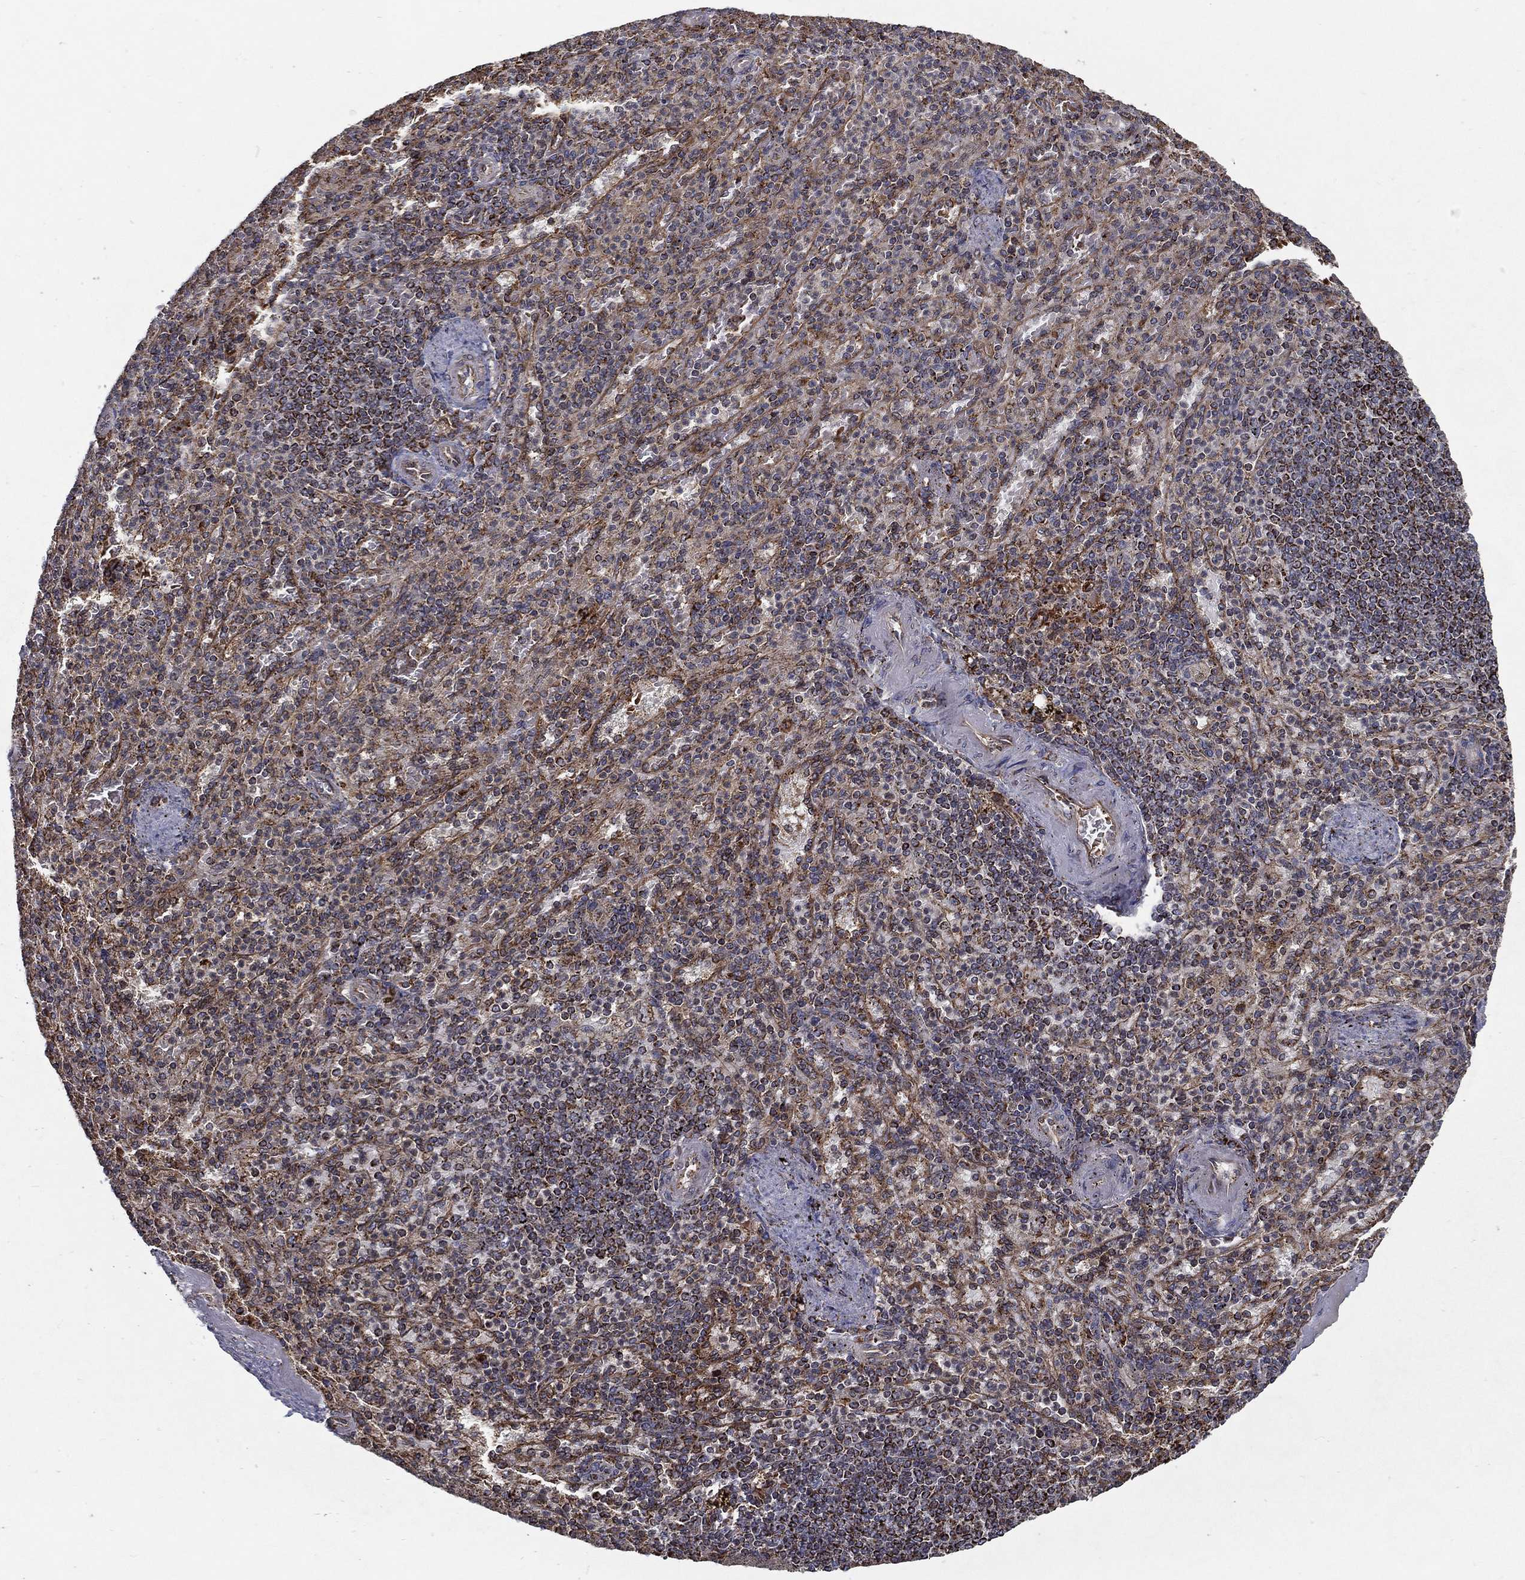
{"staining": {"intensity": "moderate", "quantity": "25%-75%", "location": "cytoplasmic/membranous"}, "tissue": "spleen", "cell_type": "Cells in red pulp", "image_type": "normal", "snomed": [{"axis": "morphology", "description": "Normal tissue, NOS"}, {"axis": "topography", "description": "Spleen"}], "caption": "Cells in red pulp display medium levels of moderate cytoplasmic/membranous staining in about 25%-75% of cells in normal human spleen.", "gene": "MT", "patient": {"sex": "female", "age": 74}}